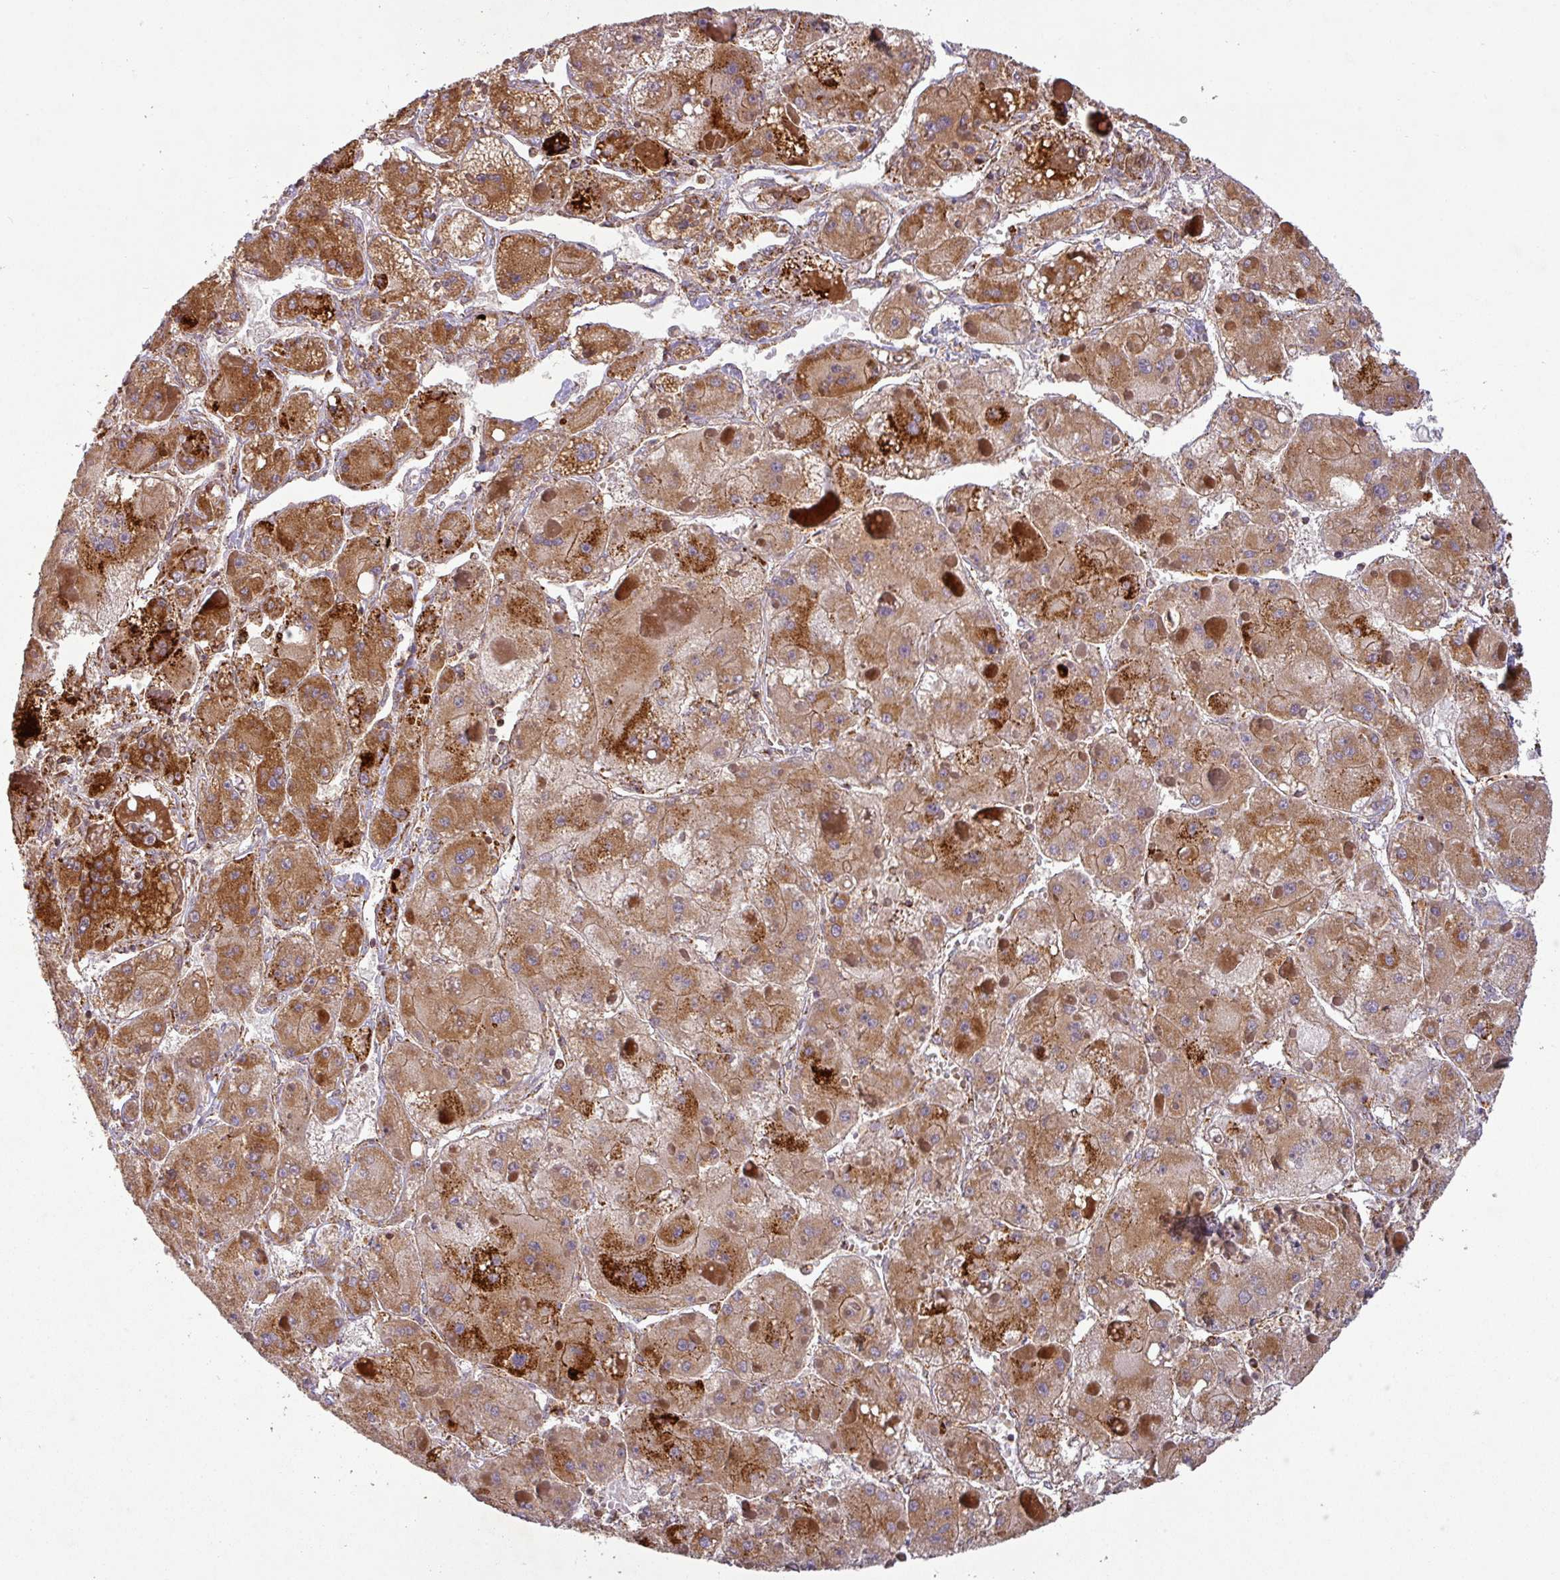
{"staining": {"intensity": "strong", "quantity": ">75%", "location": "cytoplasmic/membranous"}, "tissue": "liver cancer", "cell_type": "Tumor cells", "image_type": "cancer", "snomed": [{"axis": "morphology", "description": "Carcinoma, Hepatocellular, NOS"}, {"axis": "topography", "description": "Liver"}], "caption": "Strong cytoplasmic/membranous positivity for a protein is identified in approximately >75% of tumor cells of liver cancer (hepatocellular carcinoma) using immunohistochemistry (IHC).", "gene": "GPD2", "patient": {"sex": "female", "age": 73}}